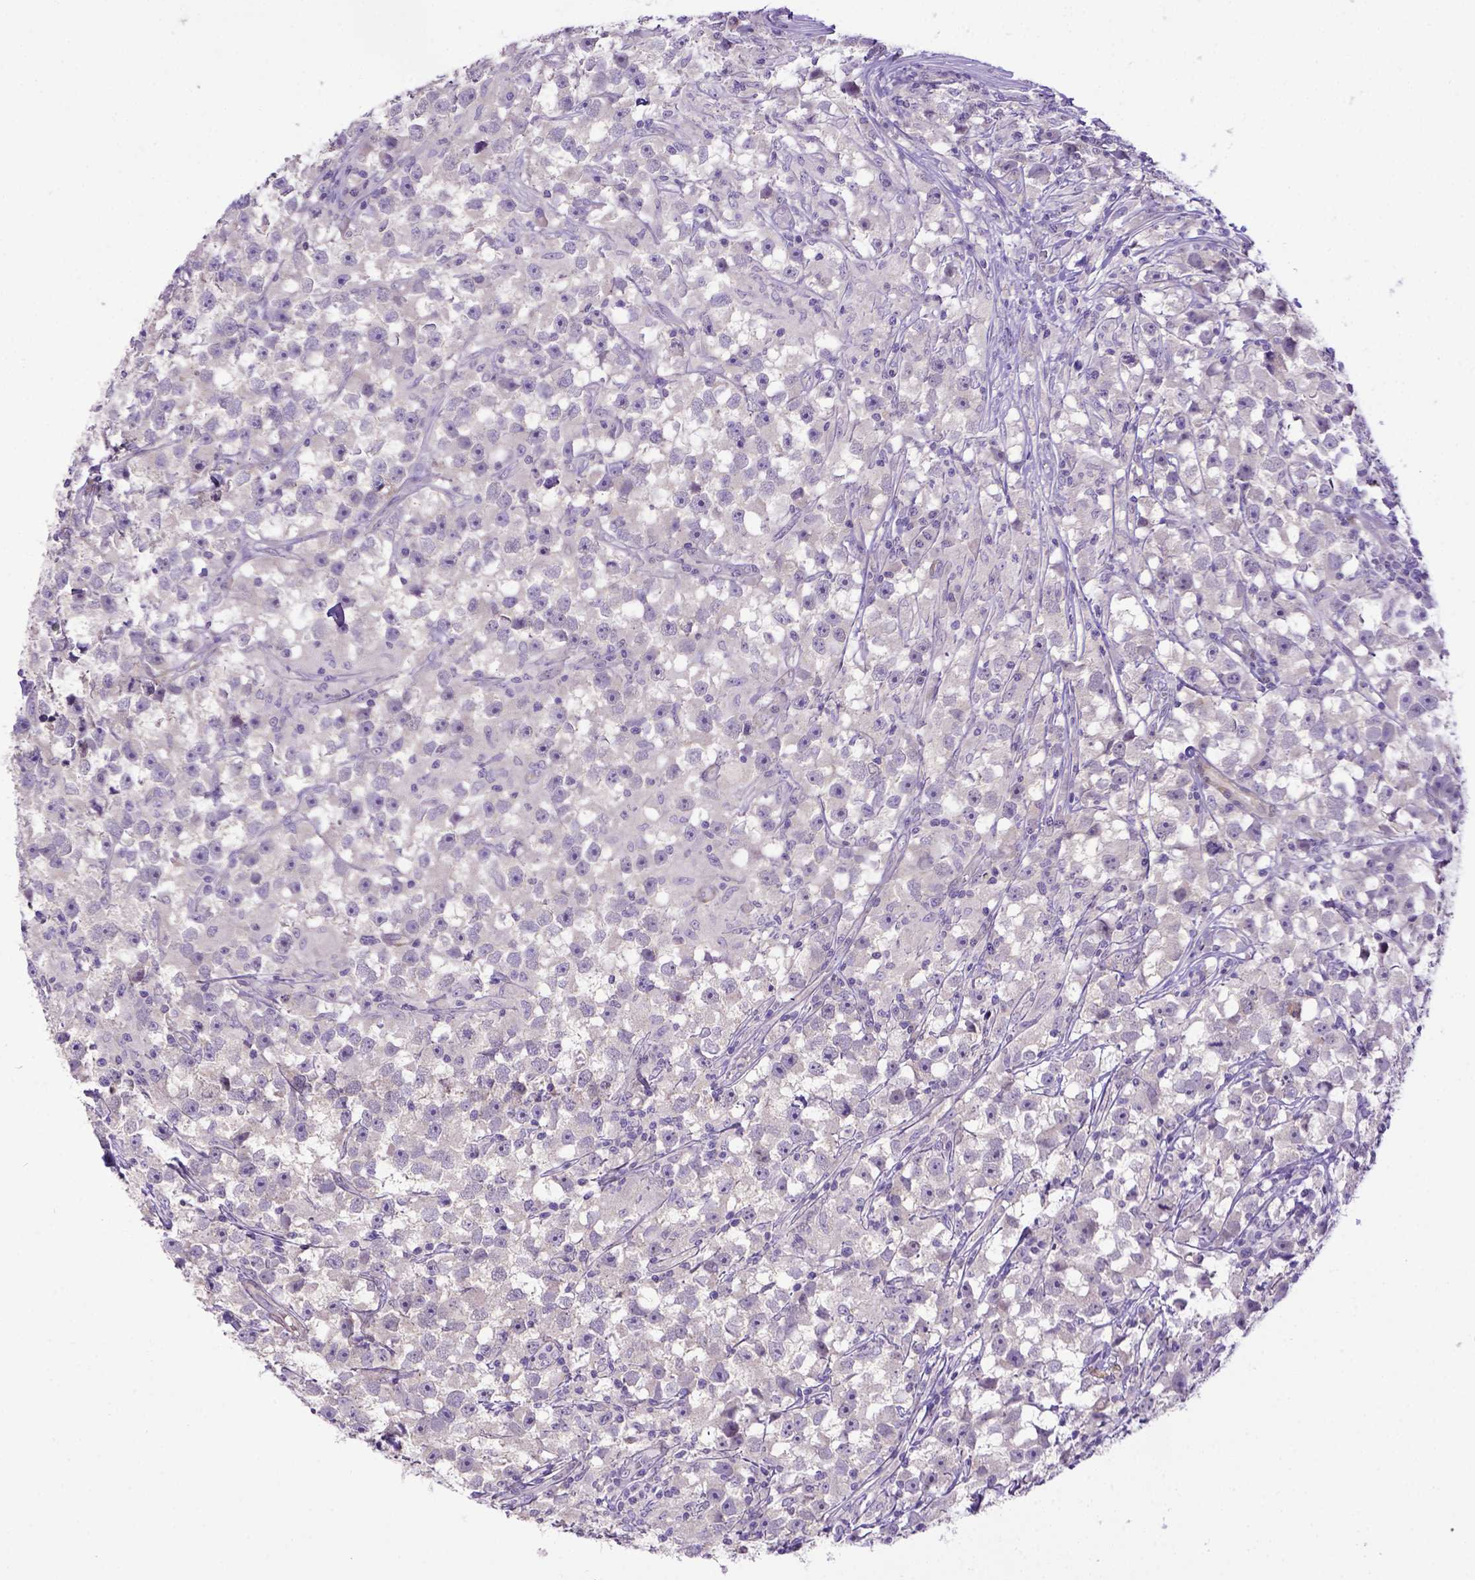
{"staining": {"intensity": "negative", "quantity": "none", "location": "none"}, "tissue": "testis cancer", "cell_type": "Tumor cells", "image_type": "cancer", "snomed": [{"axis": "morphology", "description": "Seminoma, NOS"}, {"axis": "topography", "description": "Testis"}], "caption": "Immunohistochemical staining of human testis seminoma demonstrates no significant positivity in tumor cells.", "gene": "BTN1A1", "patient": {"sex": "male", "age": 33}}